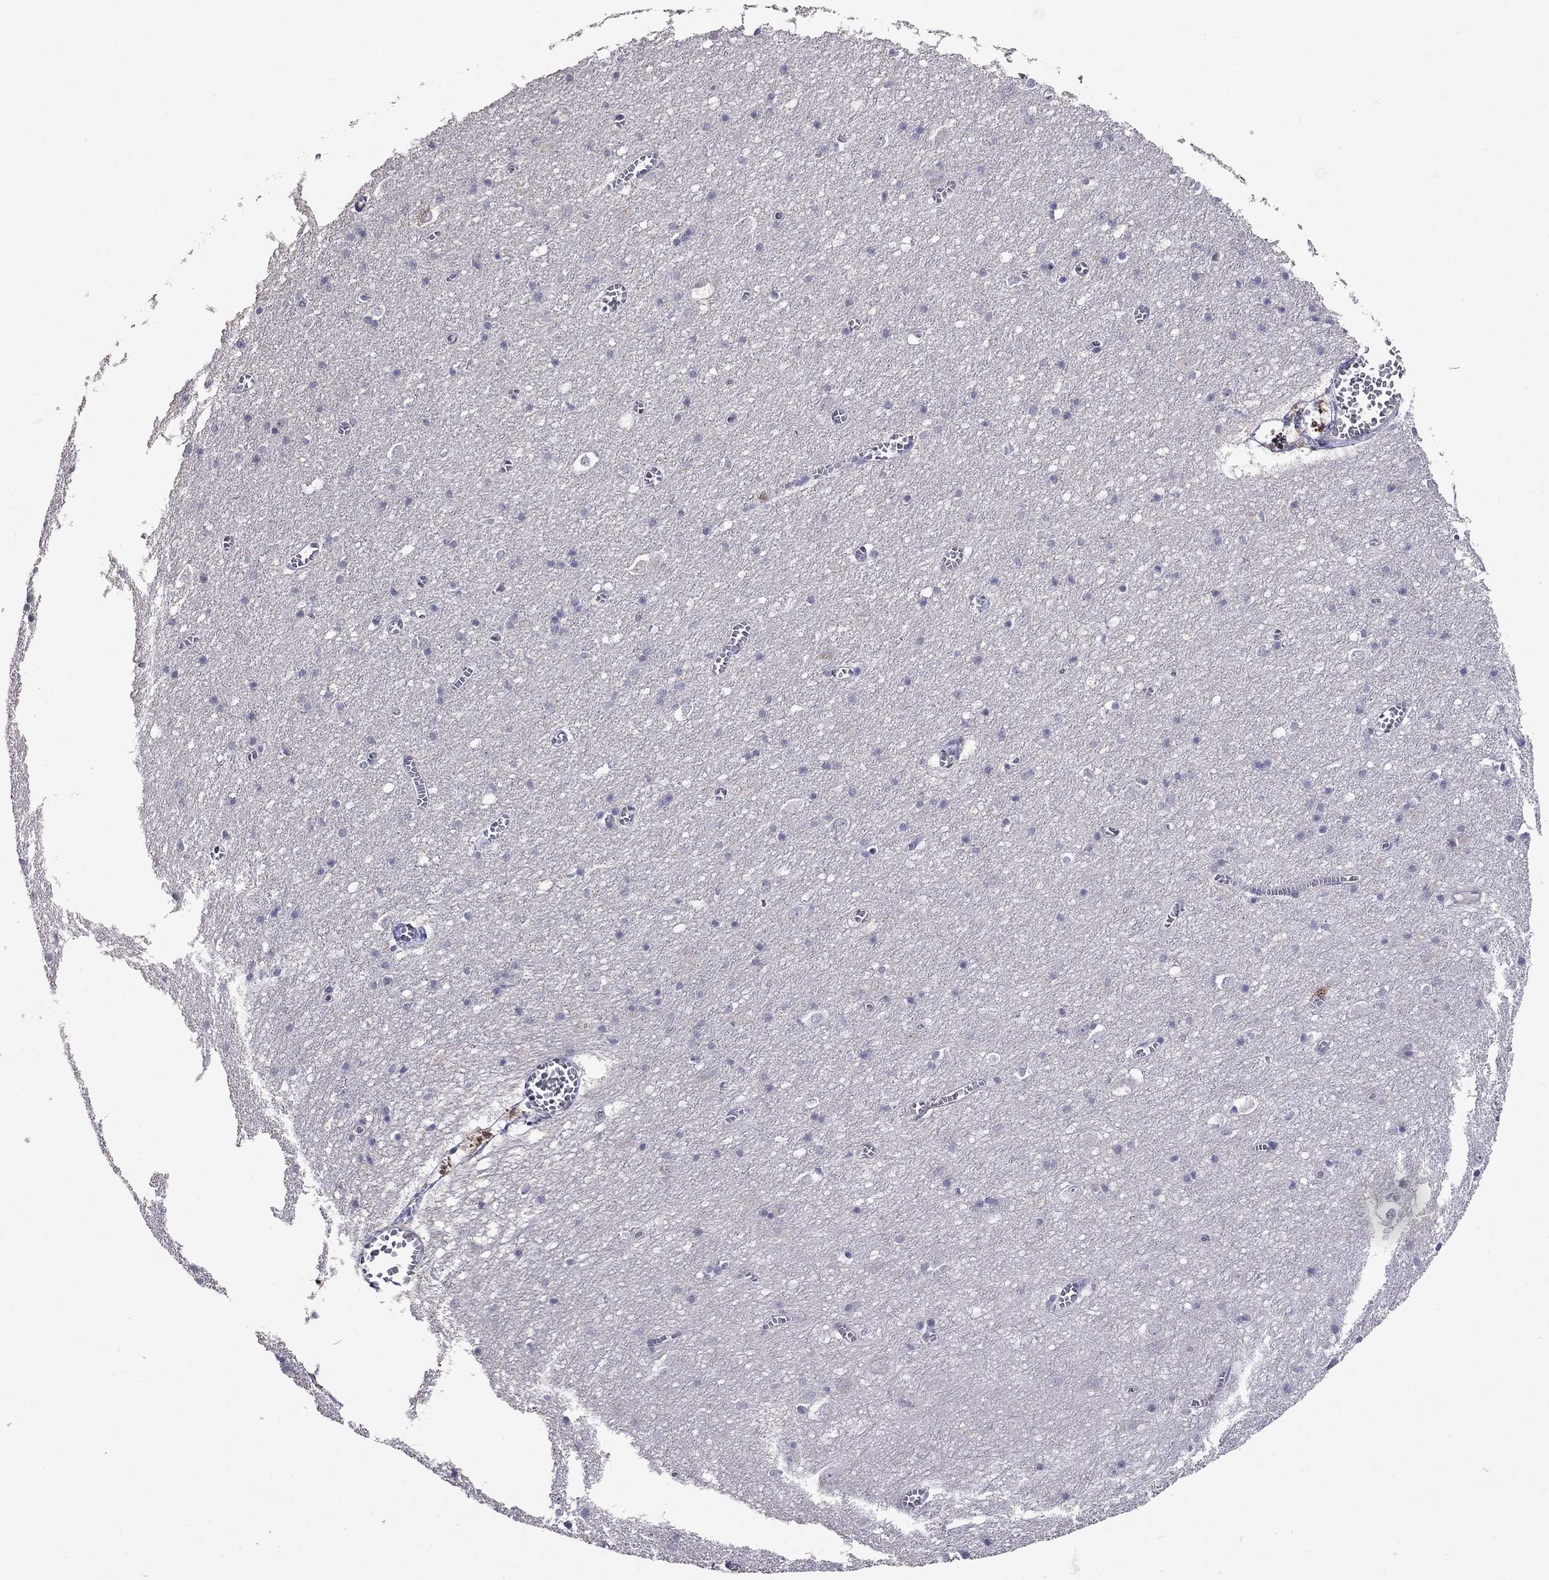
{"staining": {"intensity": "negative", "quantity": "none", "location": "none"}, "tissue": "cerebral cortex", "cell_type": "Endothelial cells", "image_type": "normal", "snomed": [{"axis": "morphology", "description": "Normal tissue, NOS"}, {"axis": "topography", "description": "Cerebral cortex"}], "caption": "This is an immunohistochemistry (IHC) micrograph of normal cerebral cortex. There is no expression in endothelial cells.", "gene": "CD8B", "patient": {"sex": "male", "age": 70}}